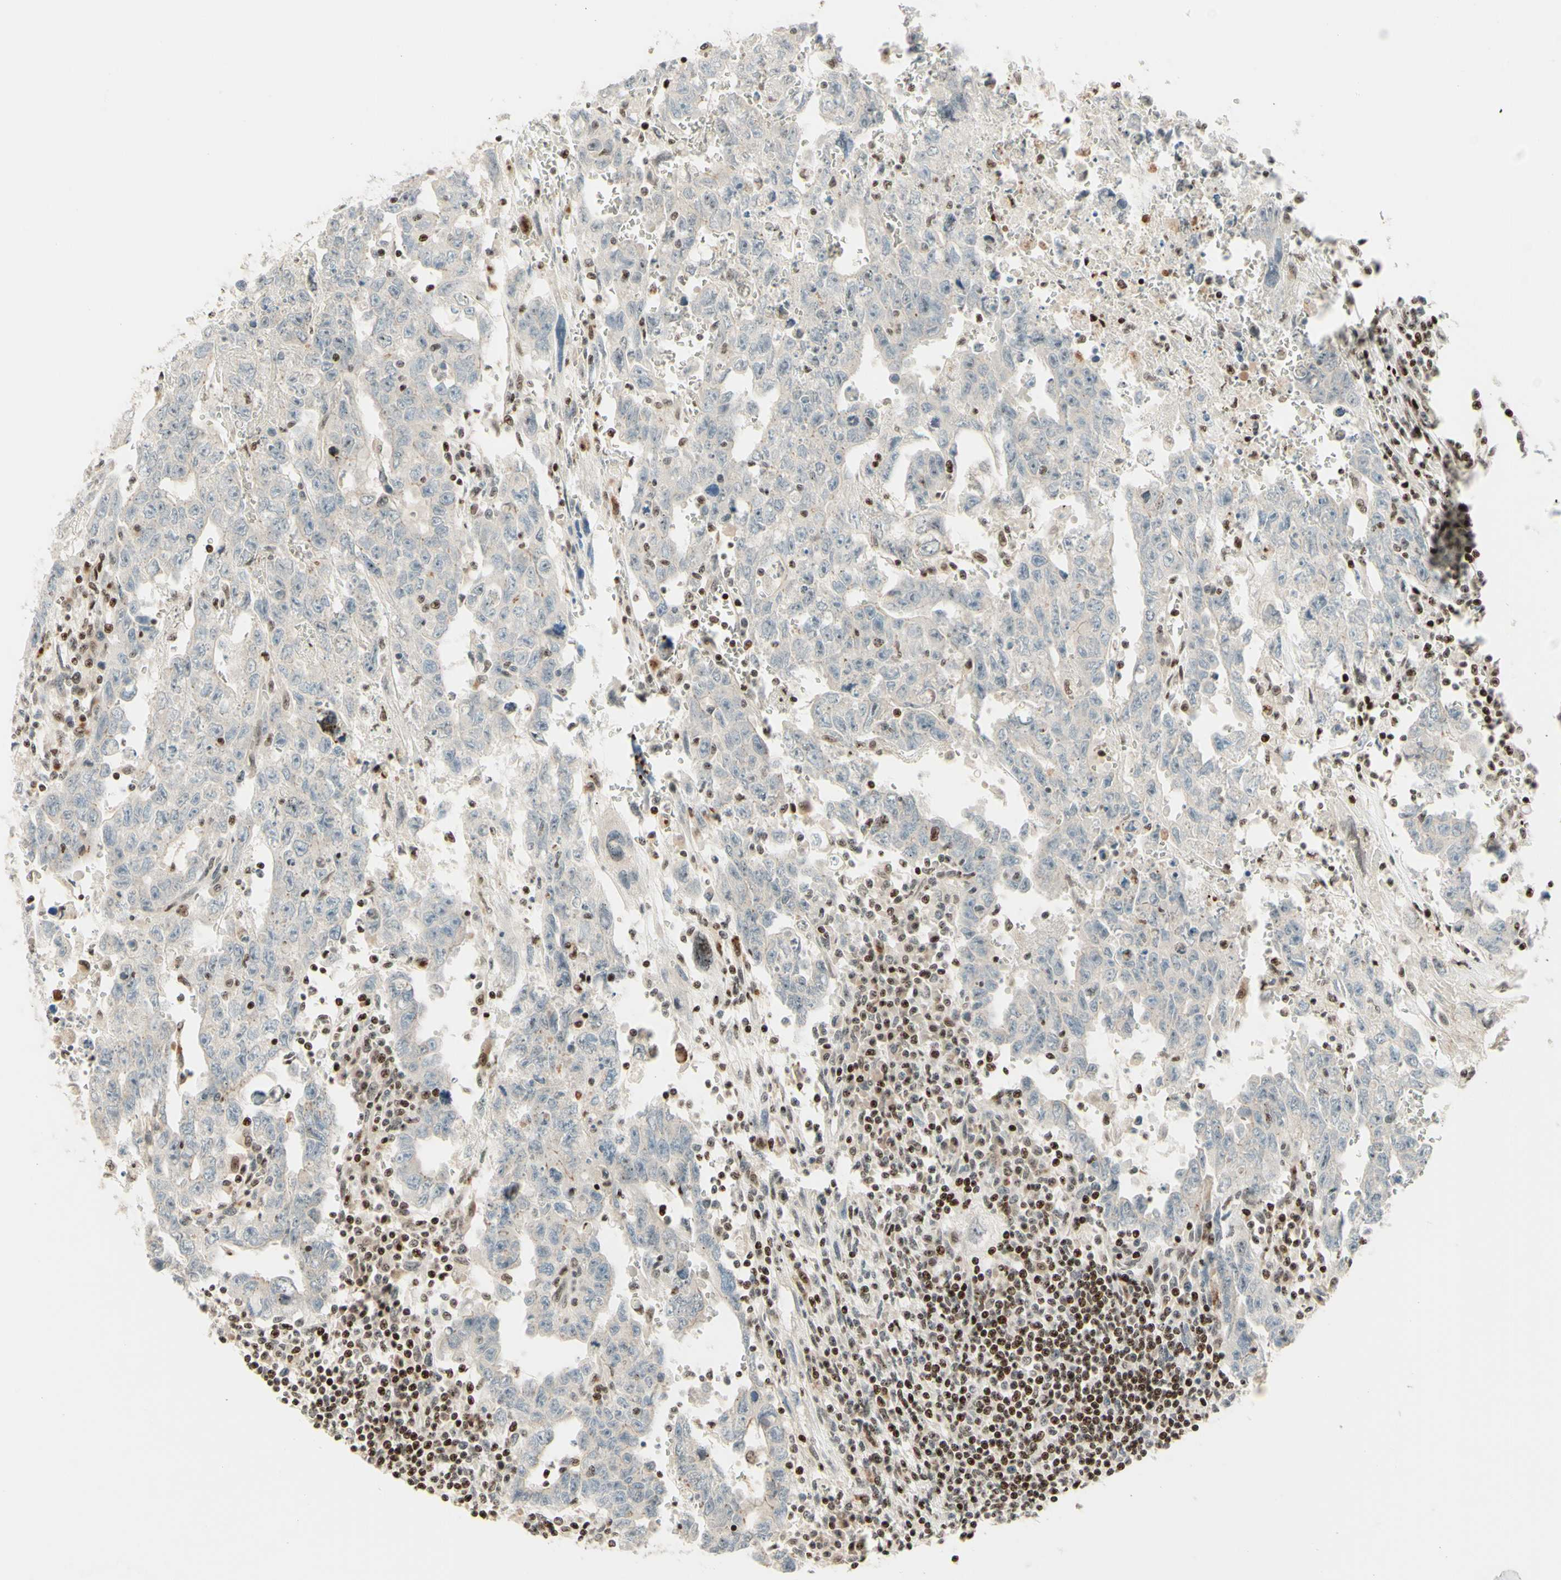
{"staining": {"intensity": "negative", "quantity": "none", "location": "none"}, "tissue": "testis cancer", "cell_type": "Tumor cells", "image_type": "cancer", "snomed": [{"axis": "morphology", "description": "Carcinoma, Embryonal, NOS"}, {"axis": "topography", "description": "Testis"}], "caption": "High magnification brightfield microscopy of embryonal carcinoma (testis) stained with DAB (3,3'-diaminobenzidine) (brown) and counterstained with hematoxylin (blue): tumor cells show no significant expression.", "gene": "CDKL5", "patient": {"sex": "male", "age": 28}}